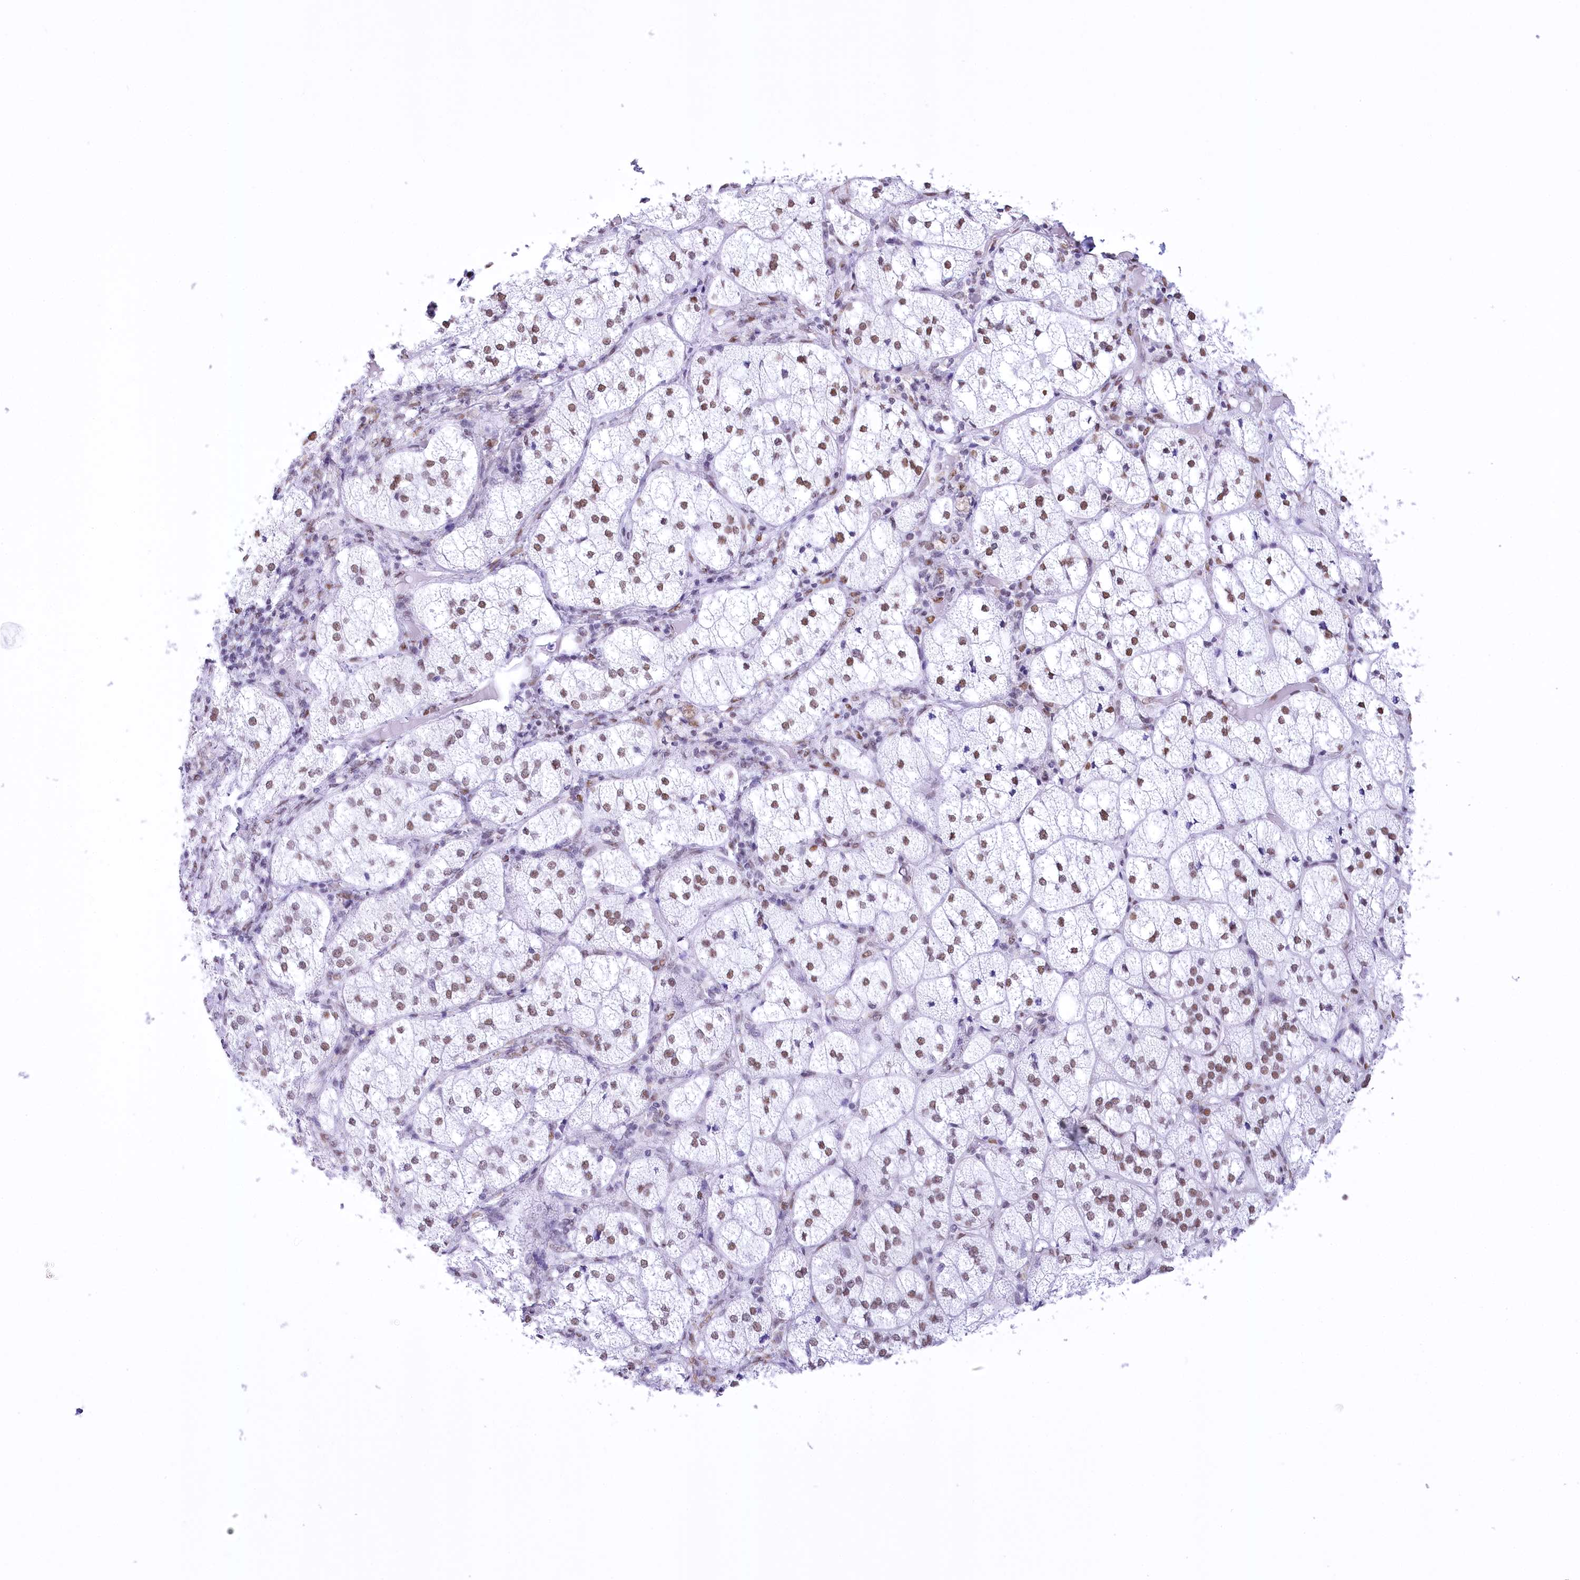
{"staining": {"intensity": "moderate", "quantity": ">75%", "location": "nuclear"}, "tissue": "adrenal gland", "cell_type": "Glandular cells", "image_type": "normal", "snomed": [{"axis": "morphology", "description": "Normal tissue, NOS"}, {"axis": "topography", "description": "Adrenal gland"}], "caption": "An image of adrenal gland stained for a protein demonstrates moderate nuclear brown staining in glandular cells. (IHC, brightfield microscopy, high magnification).", "gene": "HNRNPA0", "patient": {"sex": "female", "age": 61}}